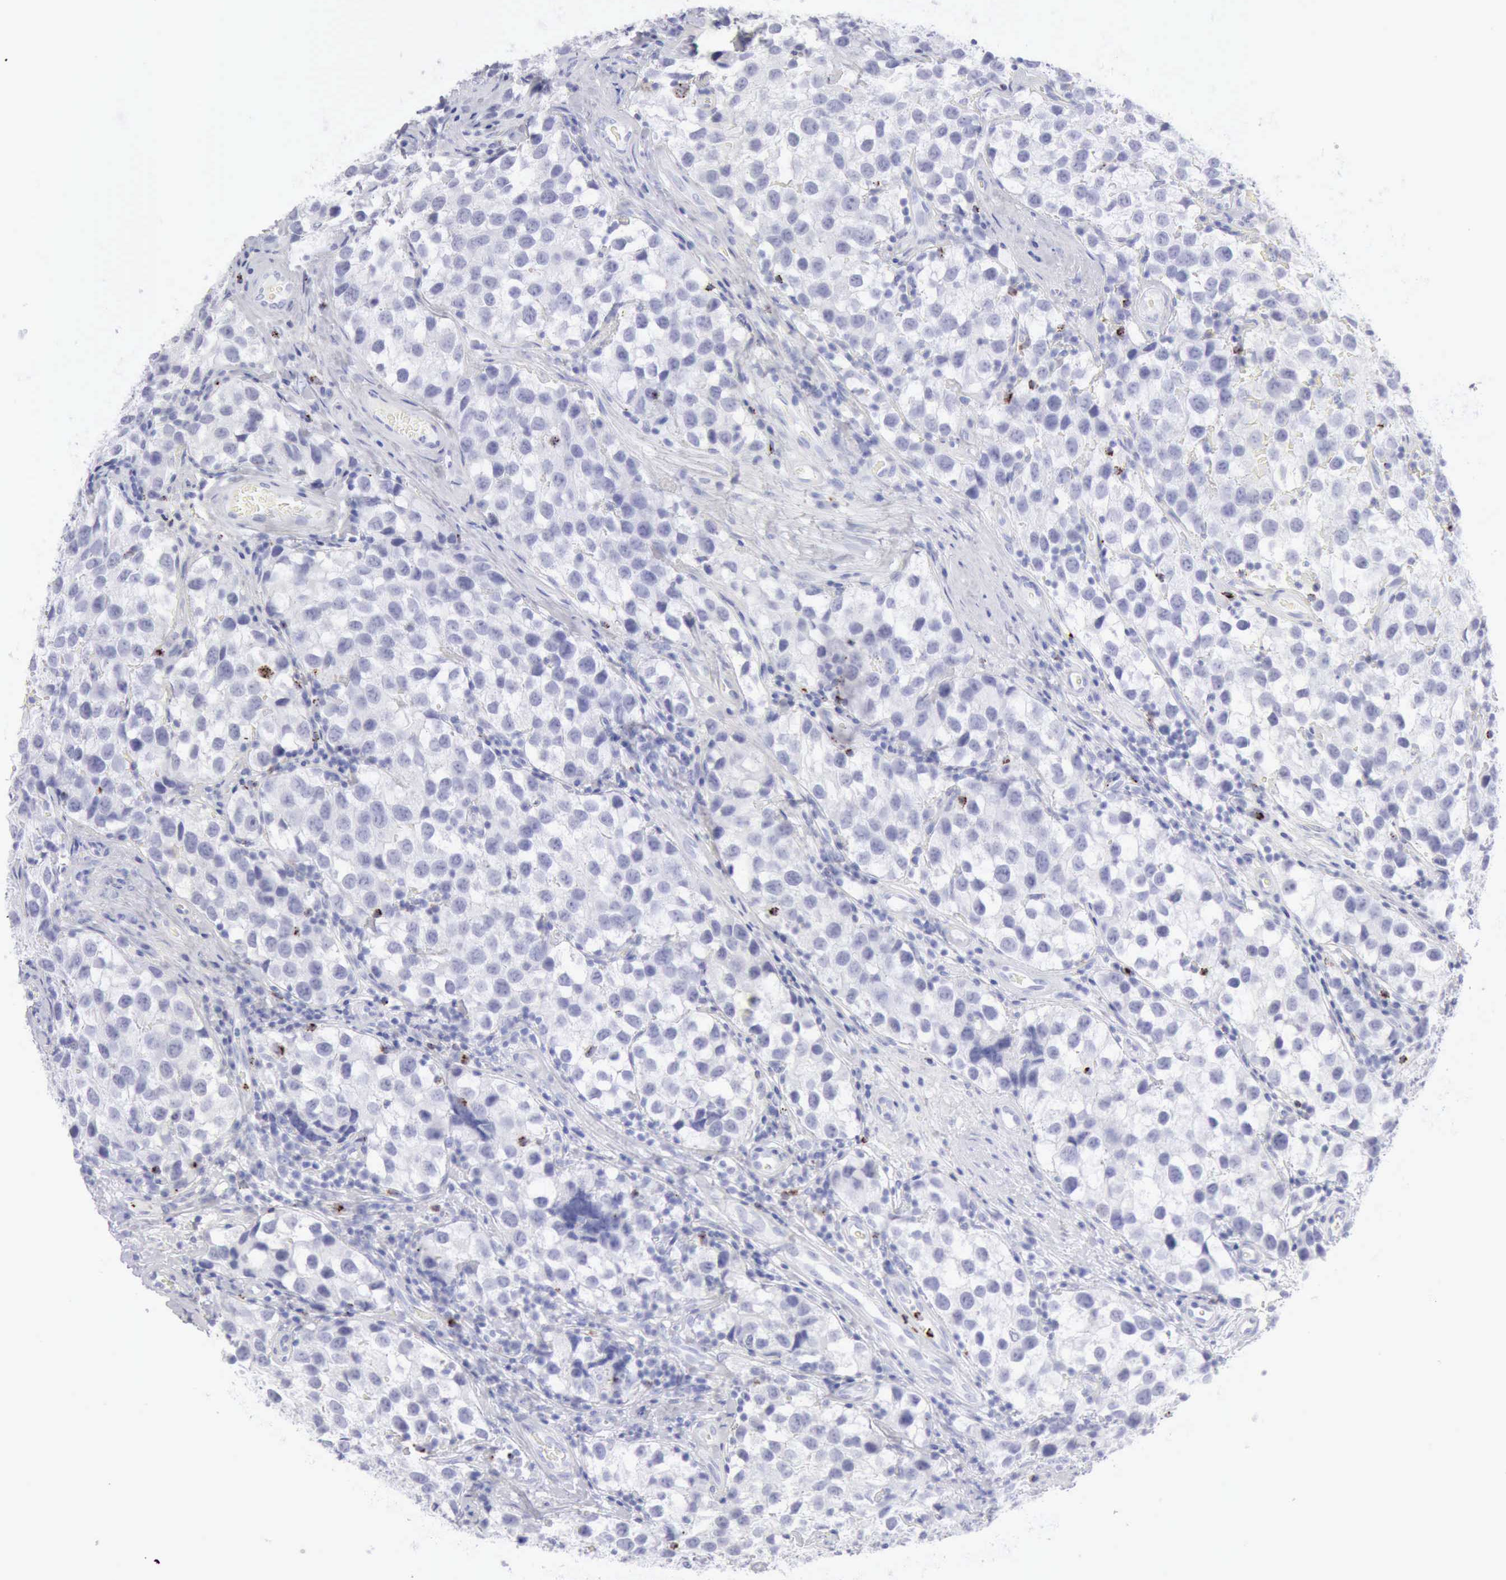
{"staining": {"intensity": "negative", "quantity": "none", "location": "none"}, "tissue": "testis cancer", "cell_type": "Tumor cells", "image_type": "cancer", "snomed": [{"axis": "morphology", "description": "Seminoma, NOS"}, {"axis": "topography", "description": "Testis"}], "caption": "Tumor cells show no significant protein expression in testis cancer (seminoma).", "gene": "GZMB", "patient": {"sex": "male", "age": 39}}